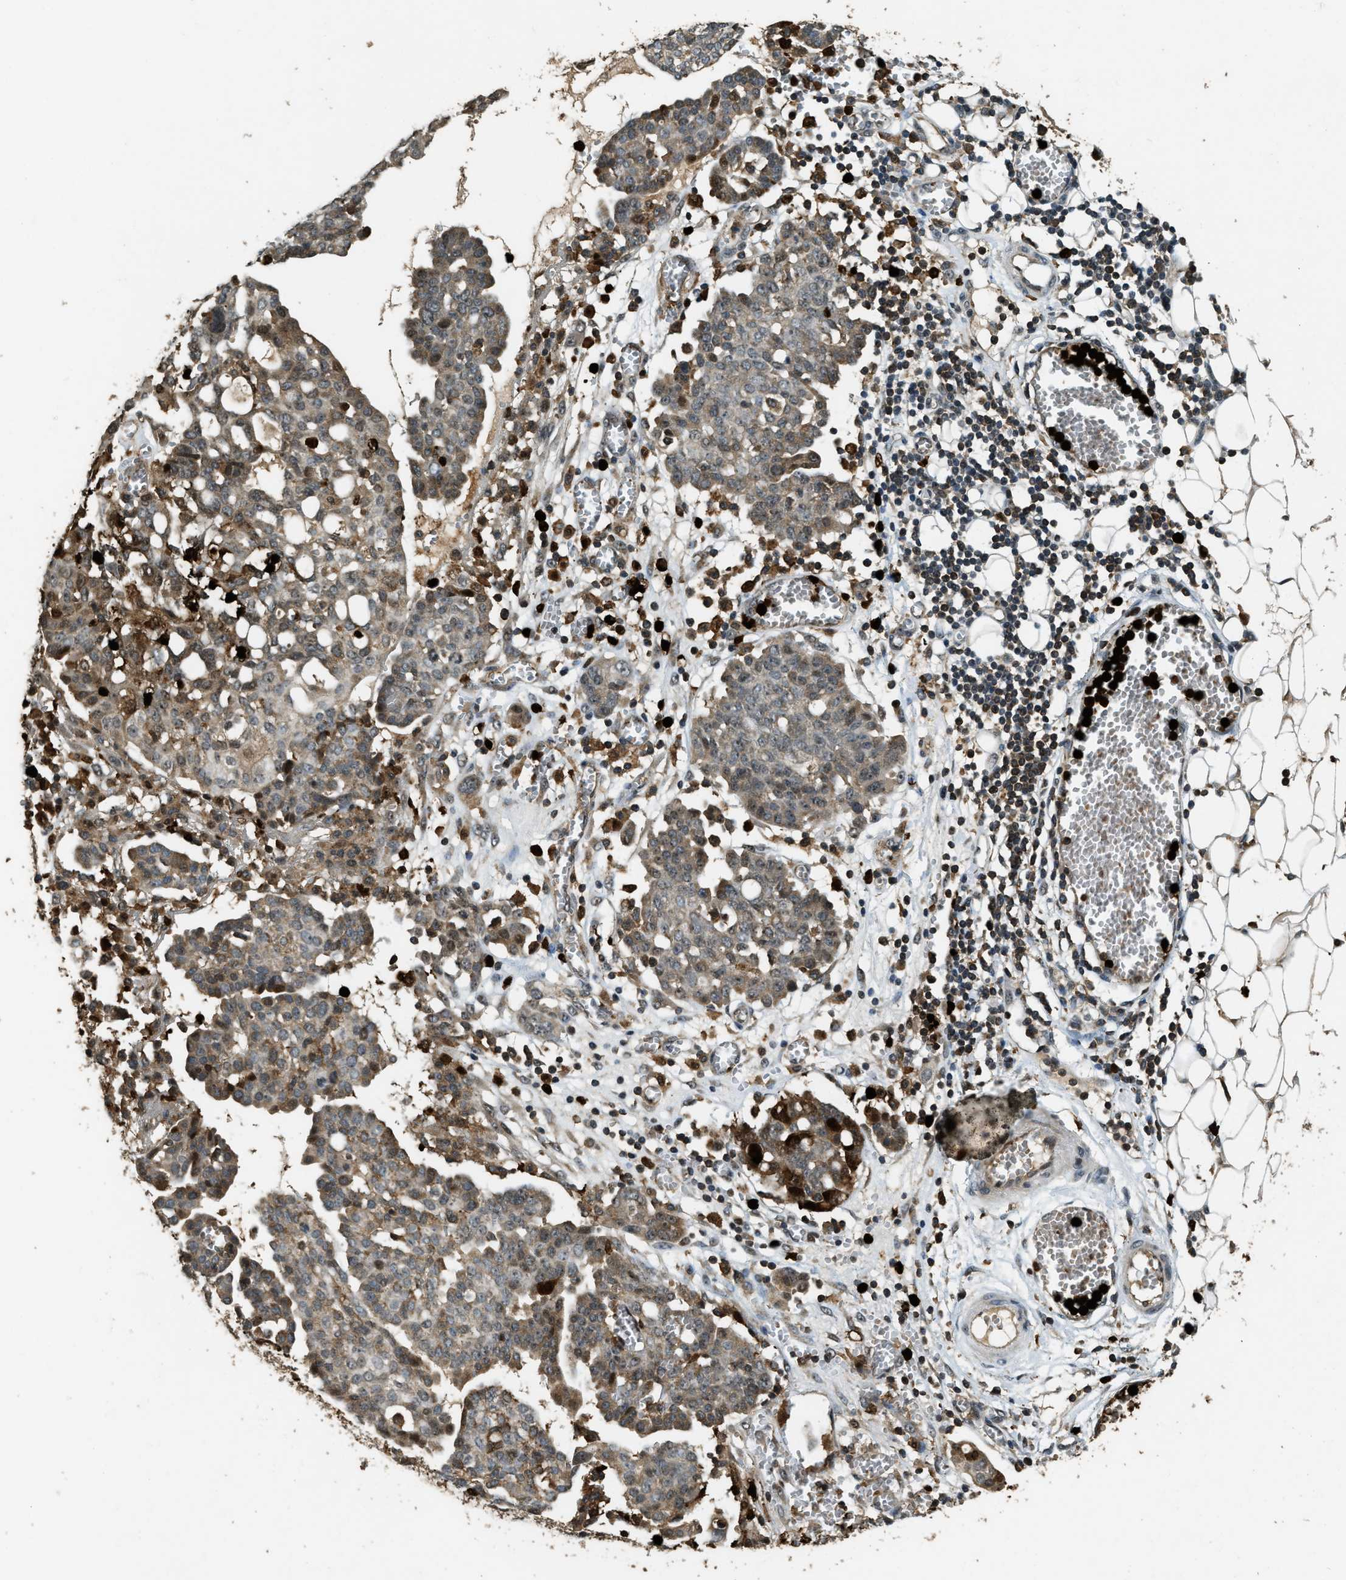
{"staining": {"intensity": "moderate", "quantity": "<25%", "location": "cytoplasmic/membranous"}, "tissue": "ovarian cancer", "cell_type": "Tumor cells", "image_type": "cancer", "snomed": [{"axis": "morphology", "description": "Cystadenocarcinoma, serous, NOS"}, {"axis": "topography", "description": "Soft tissue"}, {"axis": "topography", "description": "Ovary"}], "caption": "Protein expression analysis of ovarian serous cystadenocarcinoma demonstrates moderate cytoplasmic/membranous expression in about <25% of tumor cells.", "gene": "RNF141", "patient": {"sex": "female", "age": 57}}